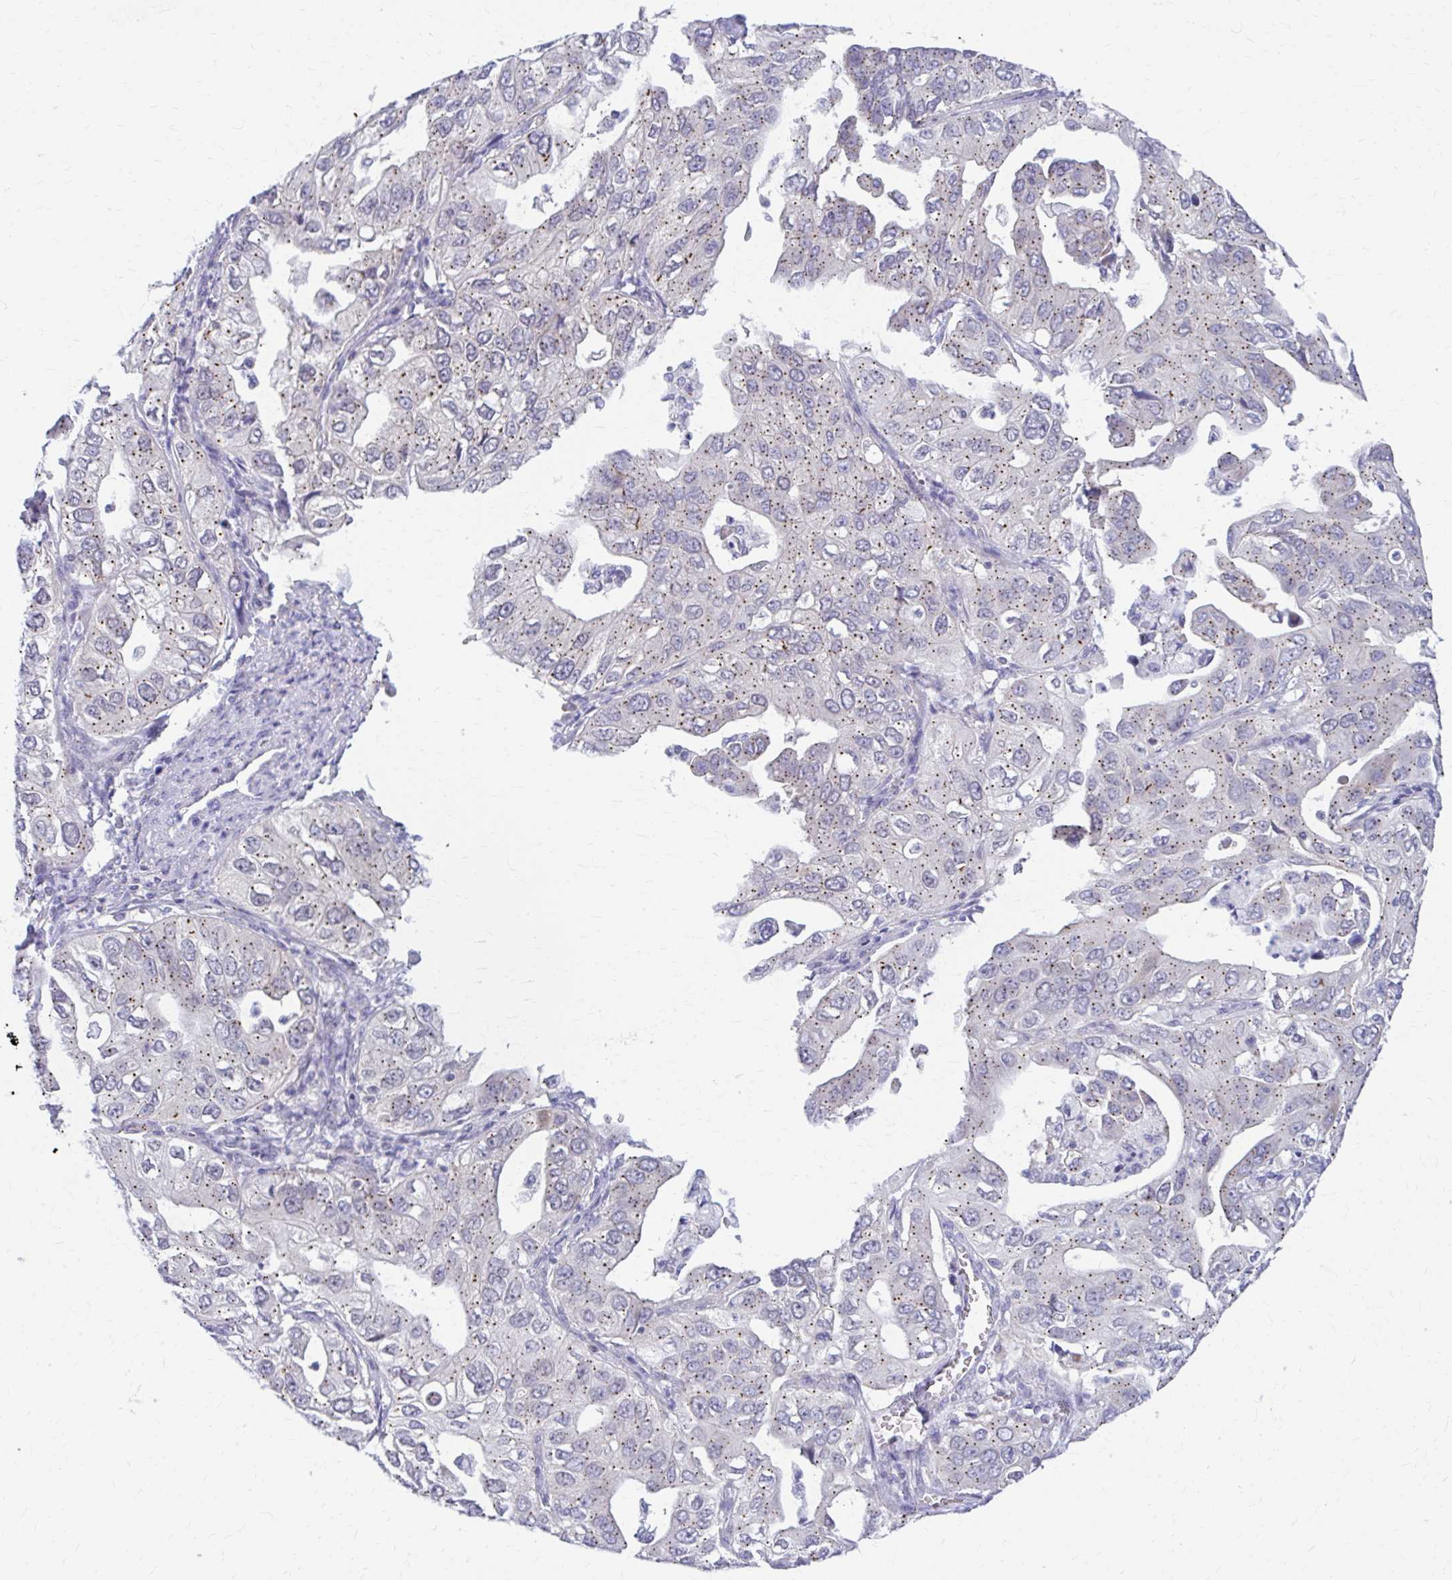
{"staining": {"intensity": "moderate", "quantity": ">75%", "location": "cytoplasmic/membranous"}, "tissue": "lung cancer", "cell_type": "Tumor cells", "image_type": "cancer", "snomed": [{"axis": "morphology", "description": "Adenocarcinoma, NOS"}, {"axis": "topography", "description": "Lung"}], "caption": "Immunohistochemical staining of human lung cancer (adenocarcinoma) reveals medium levels of moderate cytoplasmic/membranous protein expression in approximately >75% of tumor cells.", "gene": "RADIL", "patient": {"sex": "male", "age": 48}}